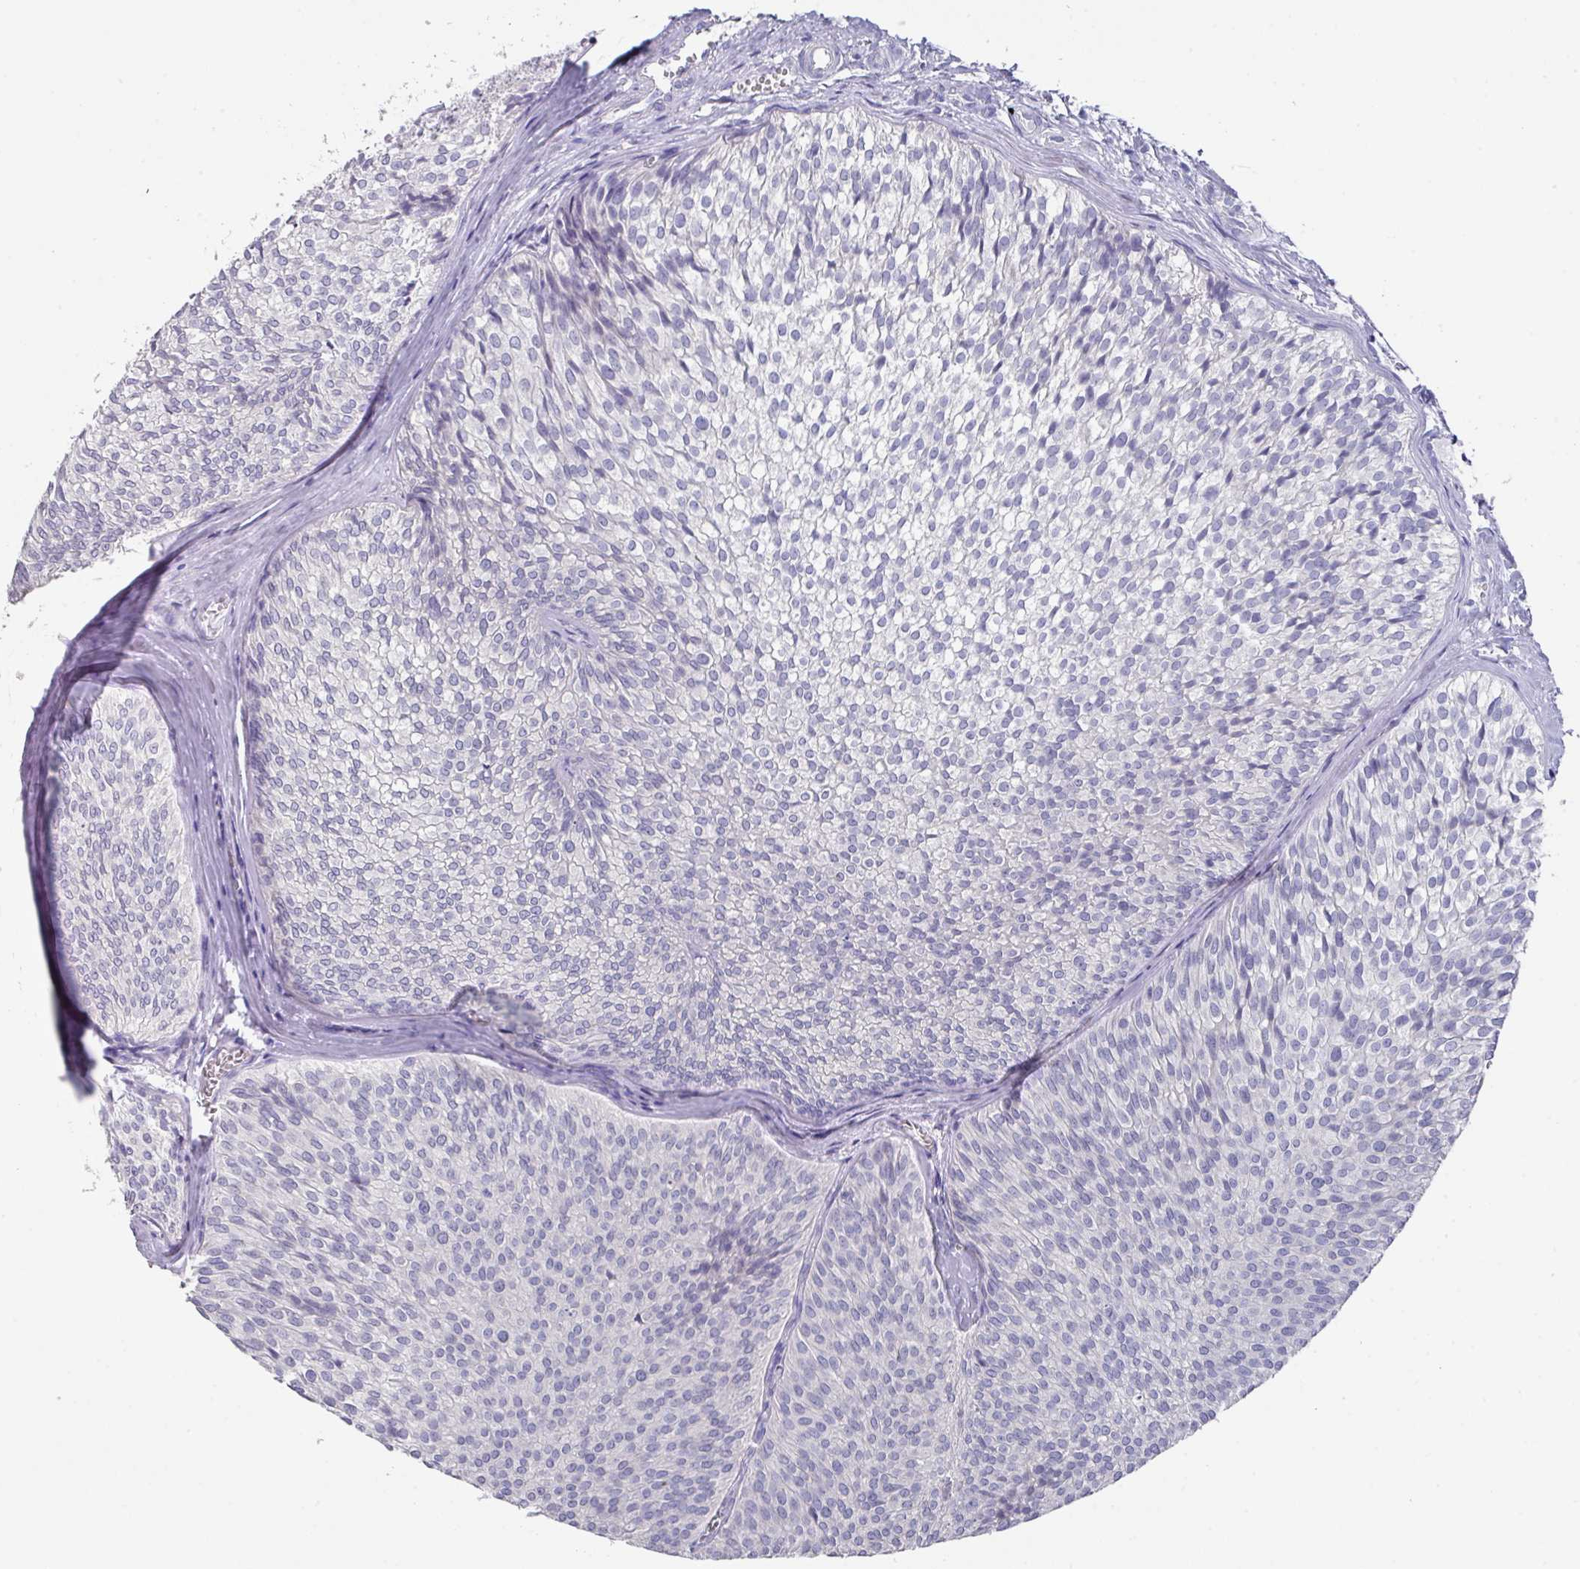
{"staining": {"intensity": "negative", "quantity": "none", "location": "none"}, "tissue": "urothelial cancer", "cell_type": "Tumor cells", "image_type": "cancer", "snomed": [{"axis": "morphology", "description": "Urothelial carcinoma, Low grade"}, {"axis": "topography", "description": "Urinary bladder"}], "caption": "Urothelial cancer was stained to show a protein in brown. There is no significant positivity in tumor cells.", "gene": "DAZL", "patient": {"sex": "male", "age": 91}}